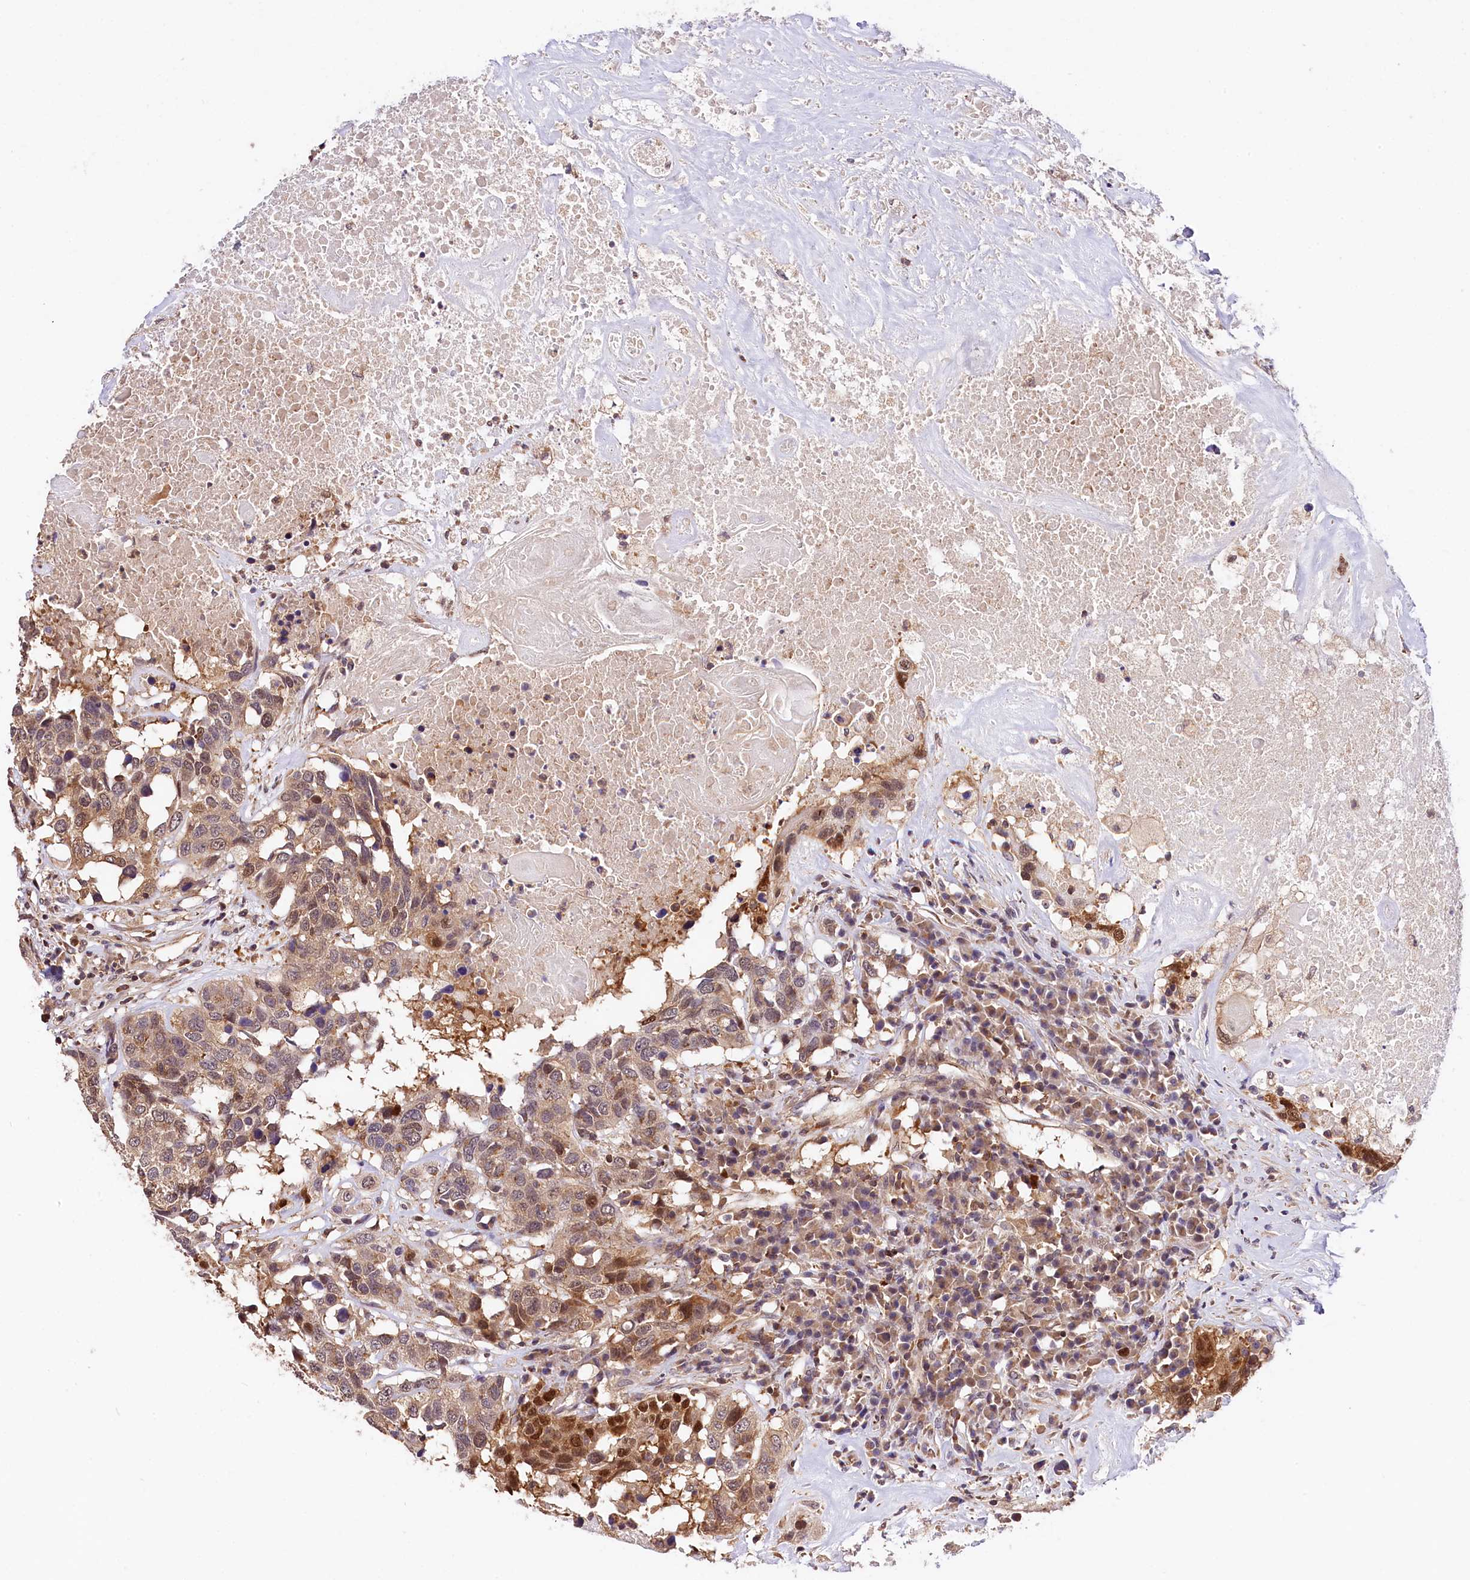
{"staining": {"intensity": "moderate", "quantity": ">75%", "location": "cytoplasmic/membranous,nuclear"}, "tissue": "head and neck cancer", "cell_type": "Tumor cells", "image_type": "cancer", "snomed": [{"axis": "morphology", "description": "Squamous cell carcinoma, NOS"}, {"axis": "topography", "description": "Head-Neck"}], "caption": "Human squamous cell carcinoma (head and neck) stained for a protein (brown) shows moderate cytoplasmic/membranous and nuclear positive expression in about >75% of tumor cells.", "gene": "CHORDC1", "patient": {"sex": "male", "age": 66}}